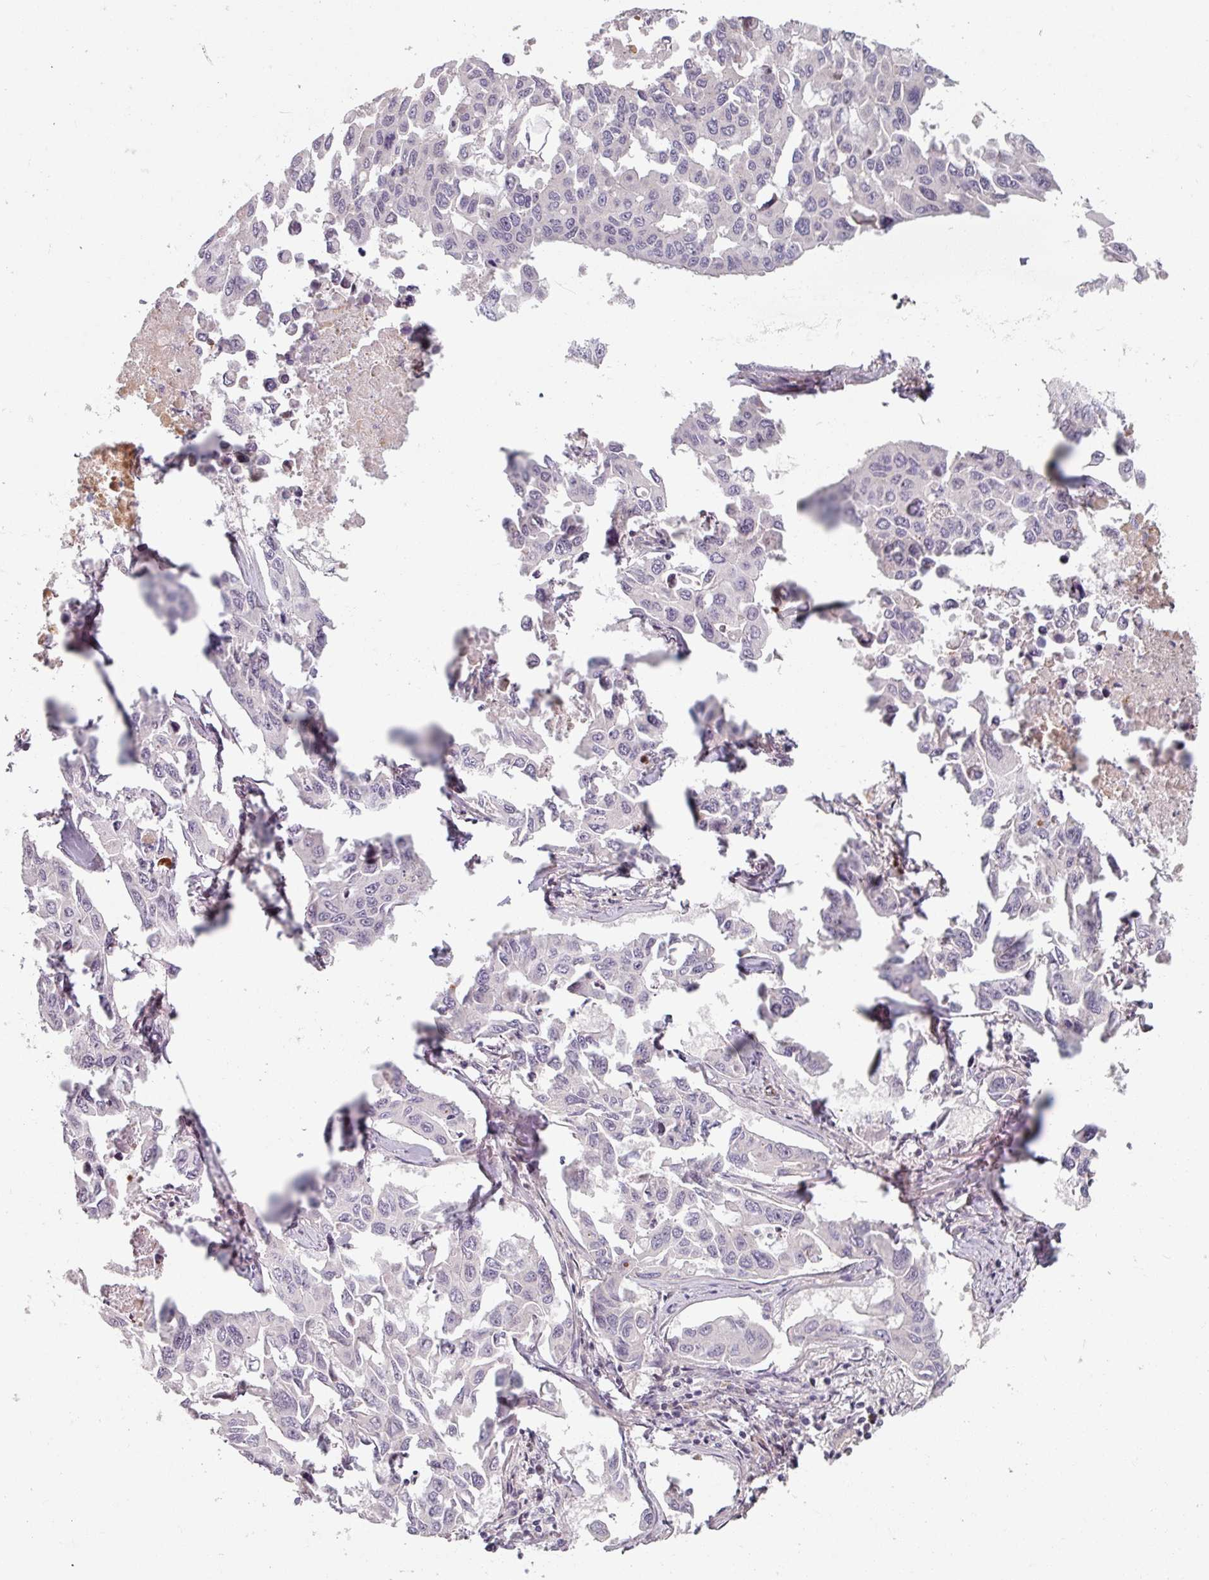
{"staining": {"intensity": "negative", "quantity": "none", "location": "none"}, "tissue": "lung cancer", "cell_type": "Tumor cells", "image_type": "cancer", "snomed": [{"axis": "morphology", "description": "Adenocarcinoma, NOS"}, {"axis": "topography", "description": "Lung"}], "caption": "Adenocarcinoma (lung) was stained to show a protein in brown. There is no significant staining in tumor cells.", "gene": "C4BPB", "patient": {"sex": "male", "age": 64}}